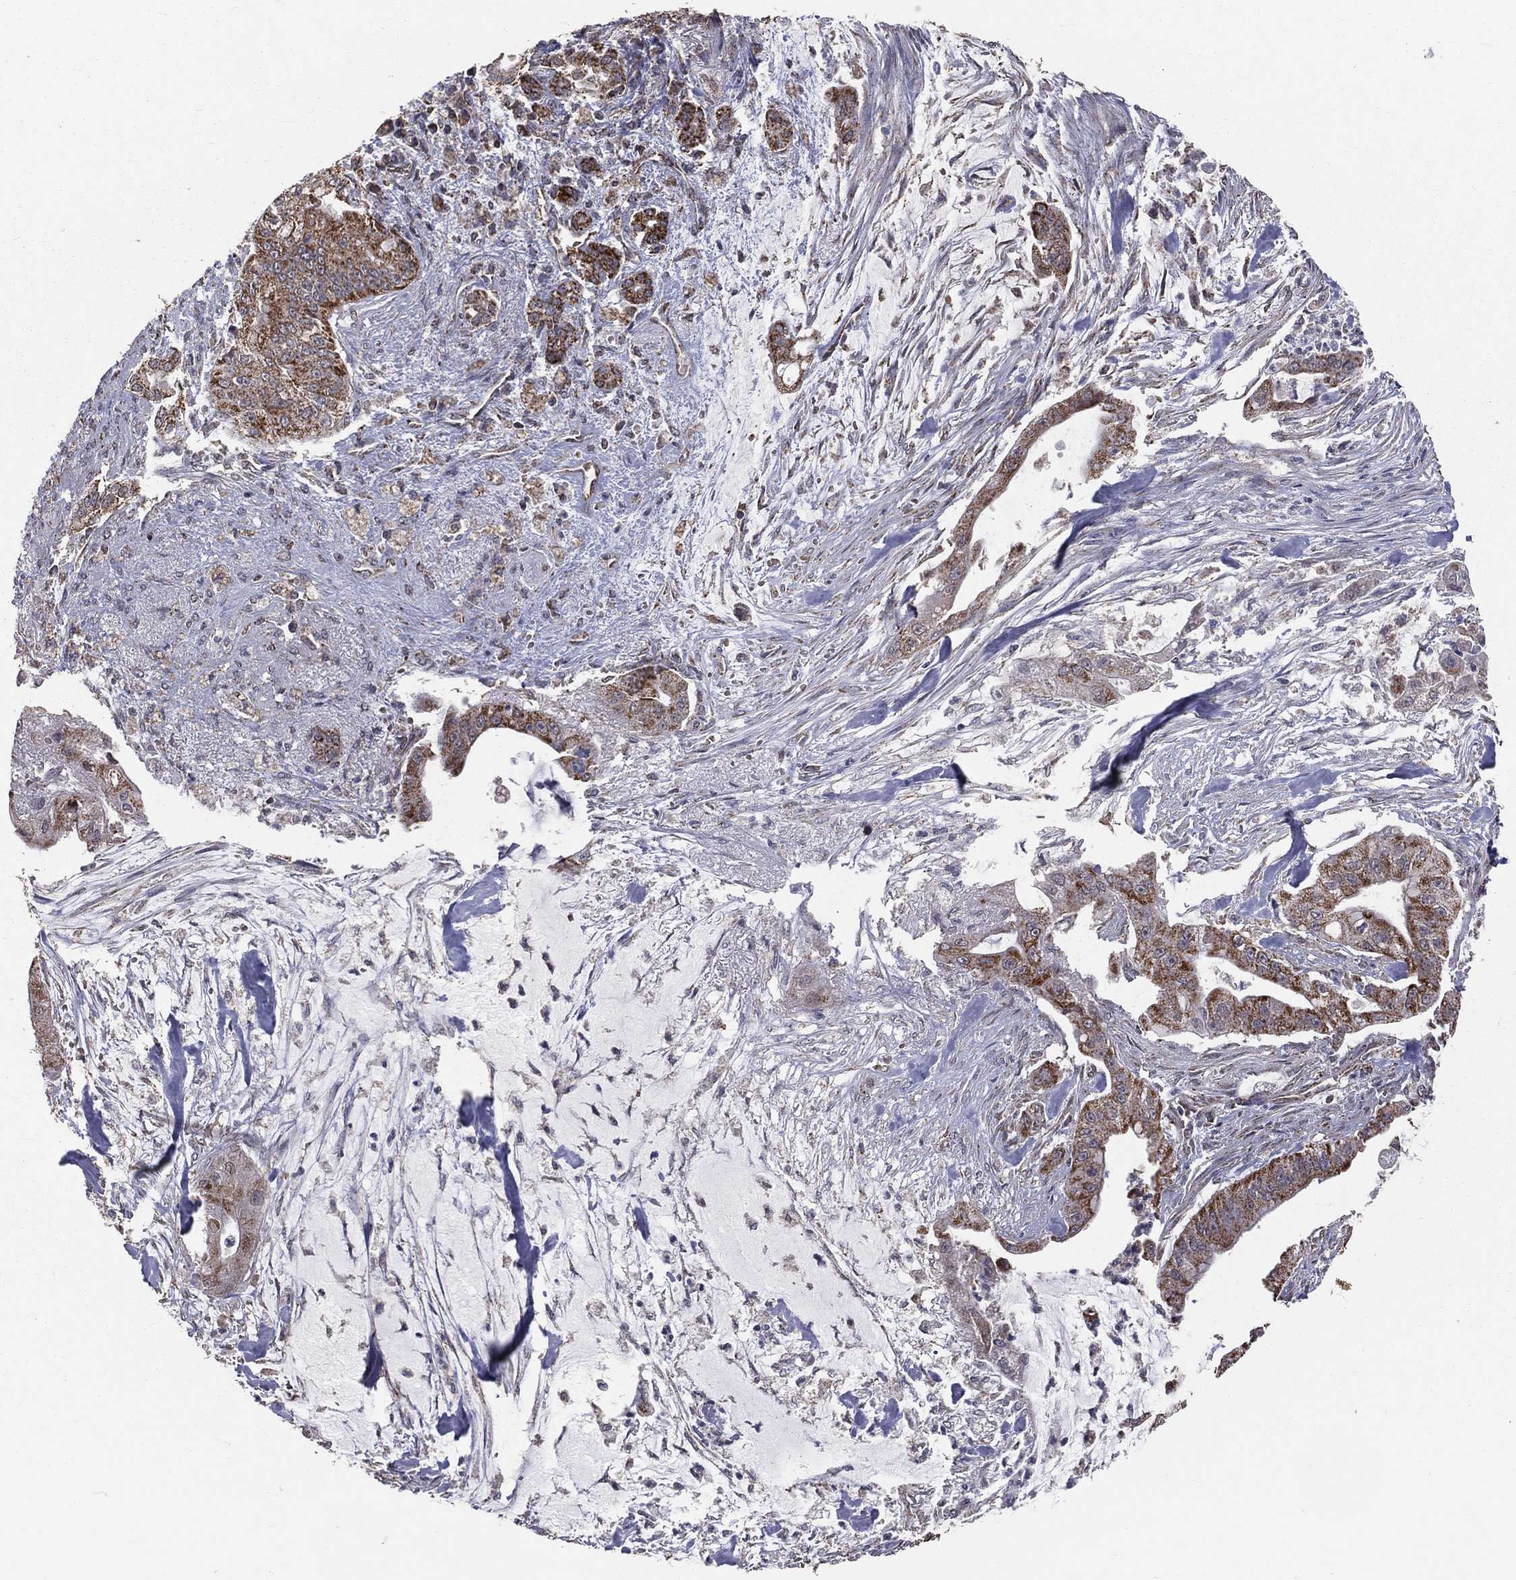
{"staining": {"intensity": "strong", "quantity": ">75%", "location": "cytoplasmic/membranous"}, "tissue": "pancreatic cancer", "cell_type": "Tumor cells", "image_type": "cancer", "snomed": [{"axis": "morphology", "description": "Normal tissue, NOS"}, {"axis": "morphology", "description": "Inflammation, NOS"}, {"axis": "morphology", "description": "Adenocarcinoma, NOS"}, {"axis": "topography", "description": "Pancreas"}], "caption": "Immunohistochemical staining of human adenocarcinoma (pancreatic) shows high levels of strong cytoplasmic/membranous protein positivity in about >75% of tumor cells. The protein is shown in brown color, while the nuclei are stained blue.", "gene": "MRPL46", "patient": {"sex": "male", "age": 57}}